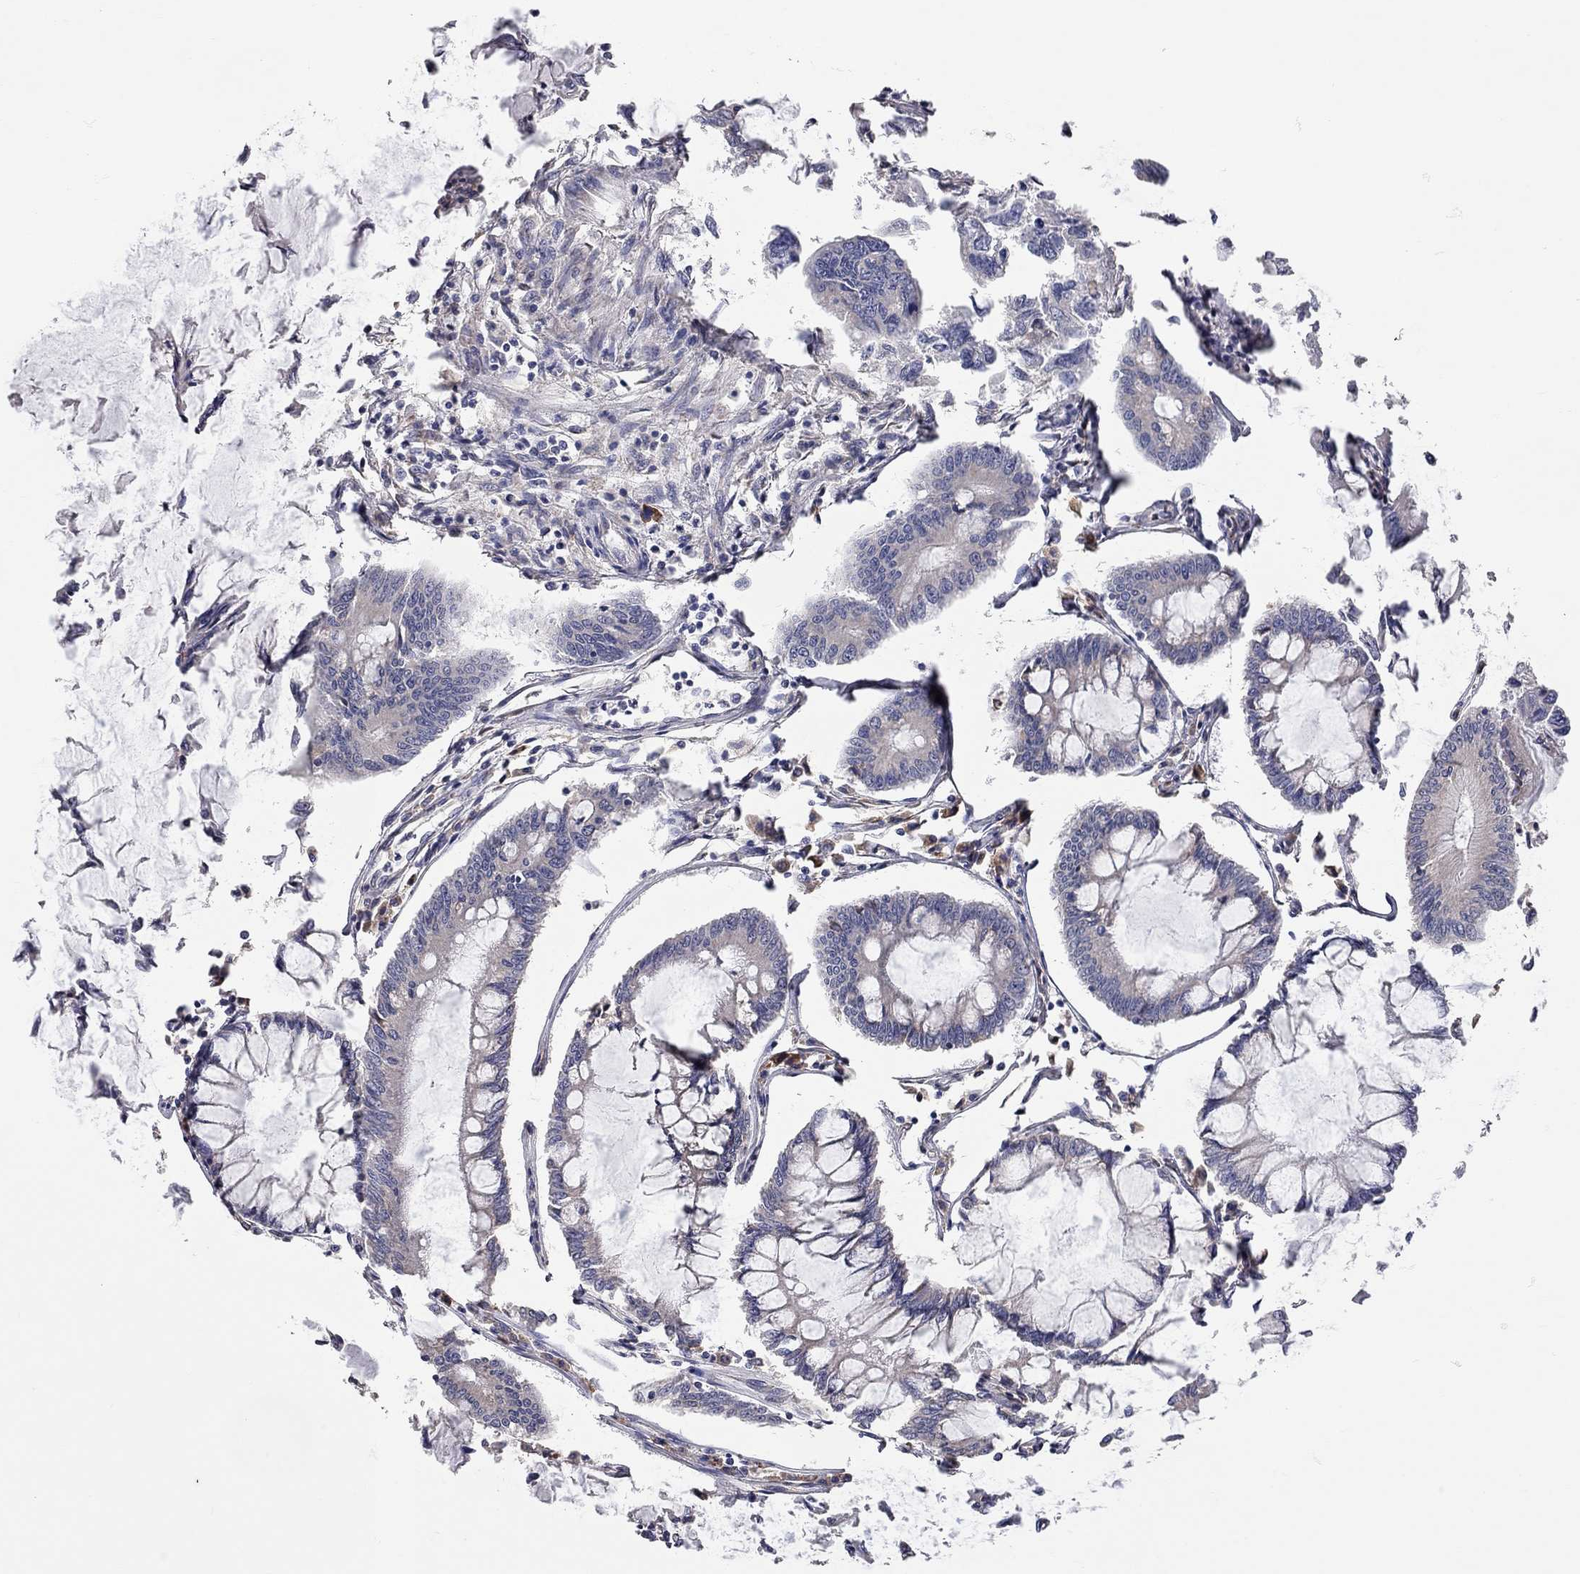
{"staining": {"intensity": "negative", "quantity": "none", "location": "none"}, "tissue": "colorectal cancer", "cell_type": "Tumor cells", "image_type": "cancer", "snomed": [{"axis": "morphology", "description": "Adenocarcinoma, NOS"}, {"axis": "topography", "description": "Colon"}], "caption": "The photomicrograph reveals no significant staining in tumor cells of colorectal adenocarcinoma.", "gene": "XAGE2", "patient": {"sex": "female", "age": 65}}